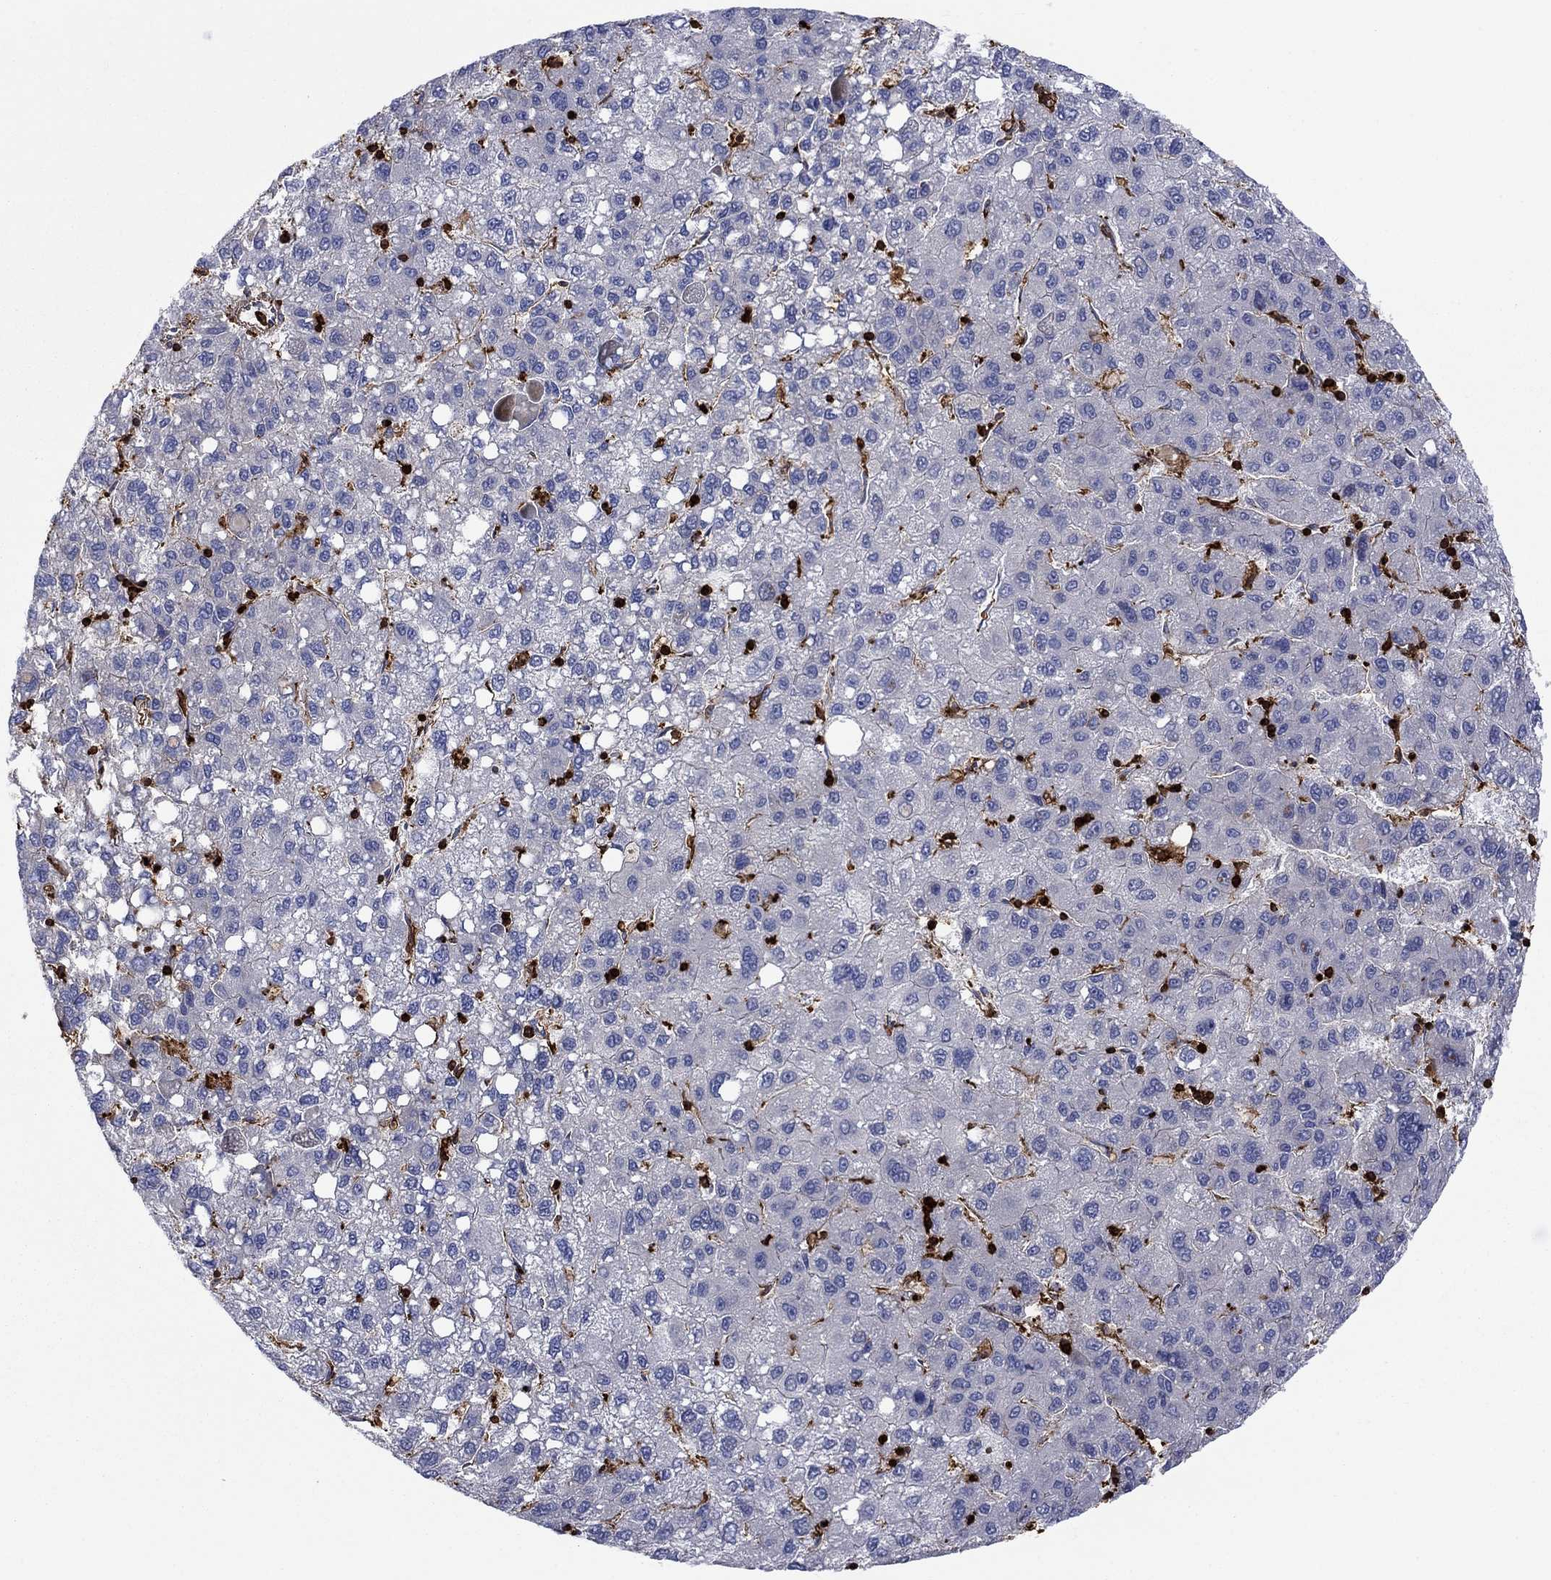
{"staining": {"intensity": "strong", "quantity": "<25%", "location": "cytoplasmic/membranous"}, "tissue": "liver cancer", "cell_type": "Tumor cells", "image_type": "cancer", "snomed": [{"axis": "morphology", "description": "Carcinoma, Hepatocellular, NOS"}, {"axis": "topography", "description": "Liver"}], "caption": "Immunohistochemistry photomicrograph of neoplastic tissue: human liver hepatocellular carcinoma stained using immunohistochemistry (IHC) displays medium levels of strong protein expression localized specifically in the cytoplasmic/membranous of tumor cells, appearing as a cytoplasmic/membranous brown color.", "gene": "PAG1", "patient": {"sex": "female", "age": 82}}